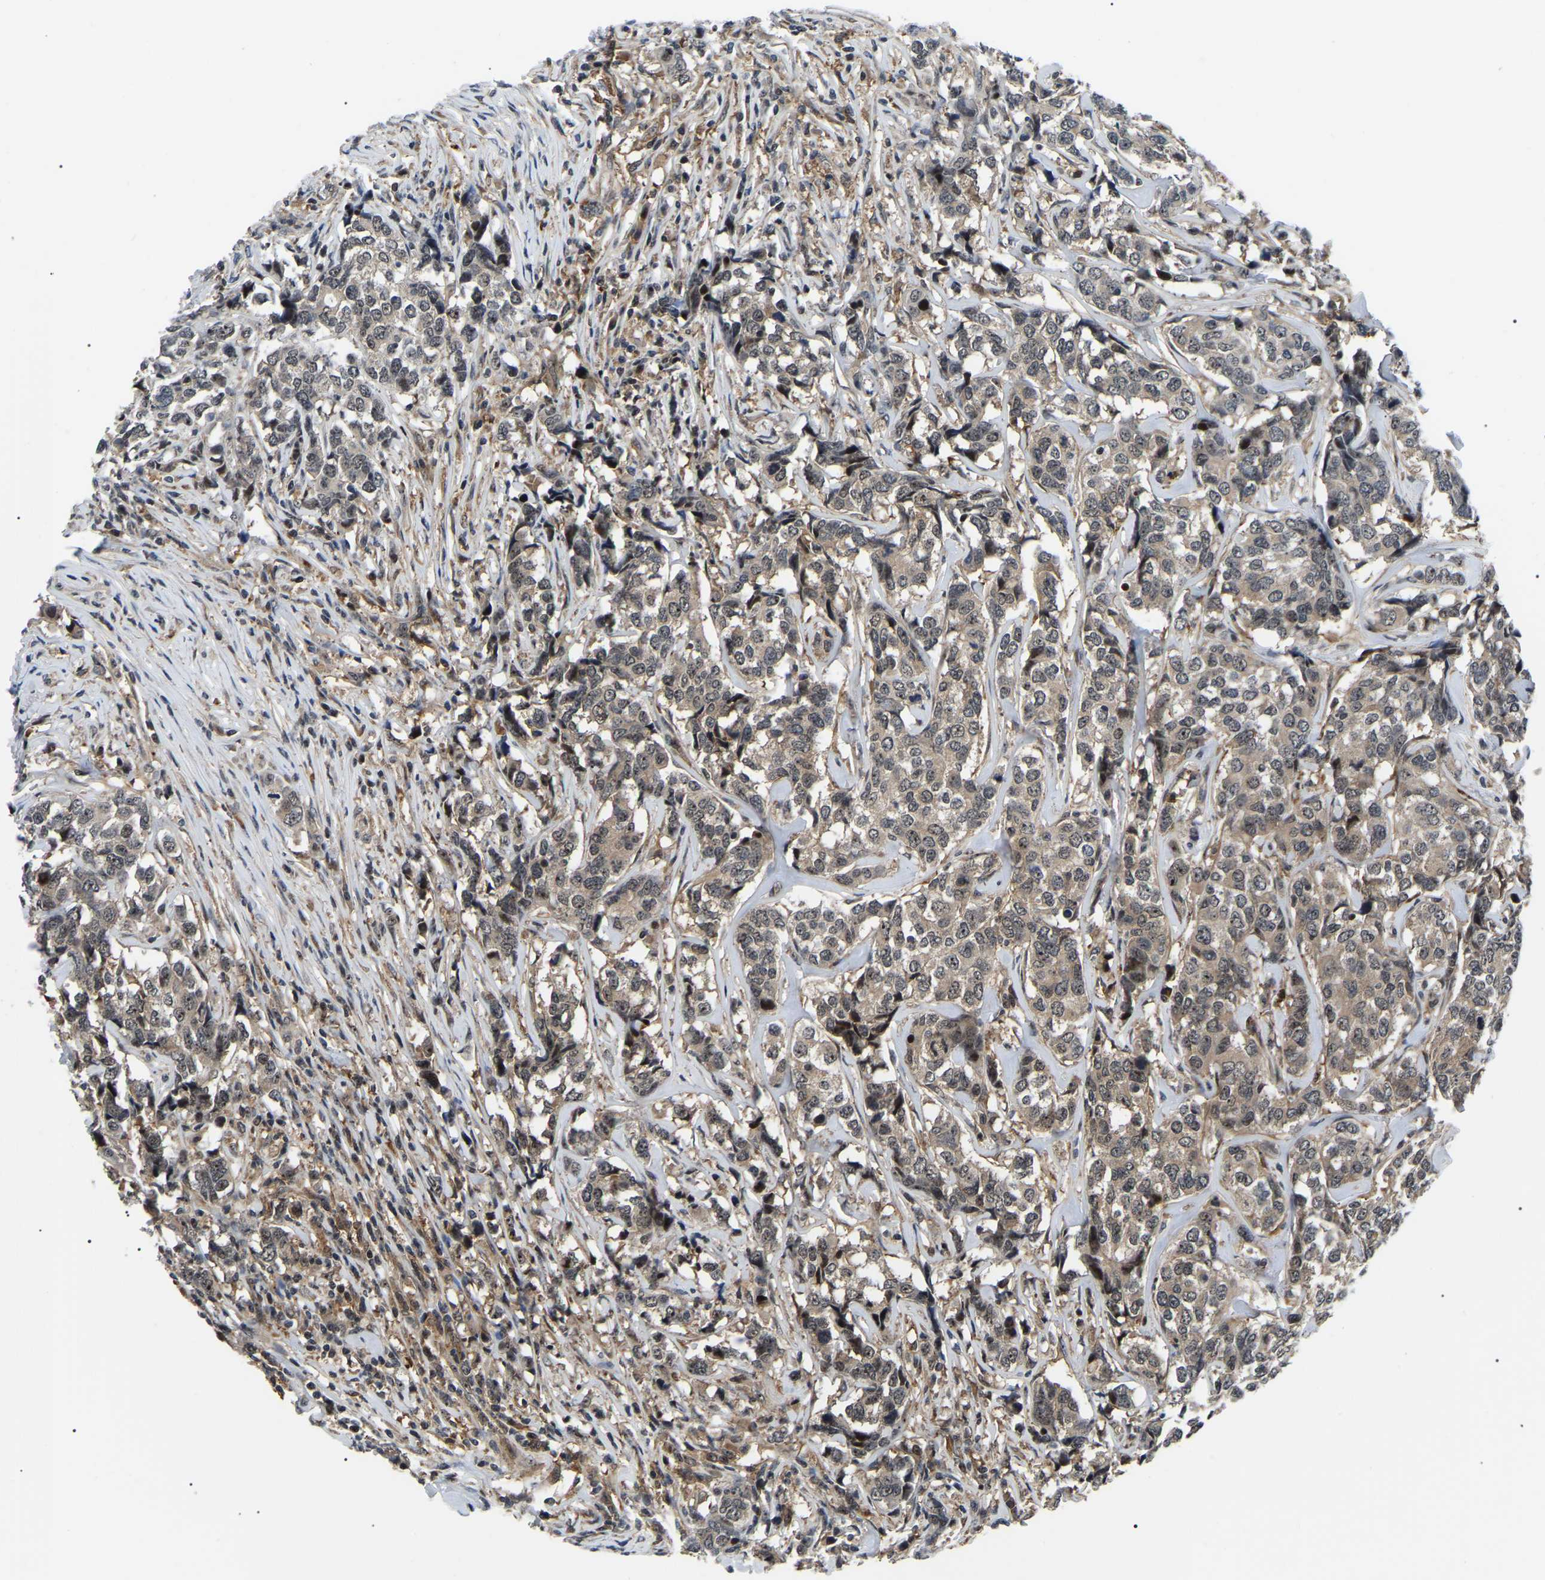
{"staining": {"intensity": "moderate", "quantity": ">75%", "location": "cytoplasmic/membranous,nuclear"}, "tissue": "breast cancer", "cell_type": "Tumor cells", "image_type": "cancer", "snomed": [{"axis": "morphology", "description": "Lobular carcinoma"}, {"axis": "topography", "description": "Breast"}], "caption": "This is an image of IHC staining of breast cancer (lobular carcinoma), which shows moderate expression in the cytoplasmic/membranous and nuclear of tumor cells.", "gene": "RRP1B", "patient": {"sex": "female", "age": 59}}